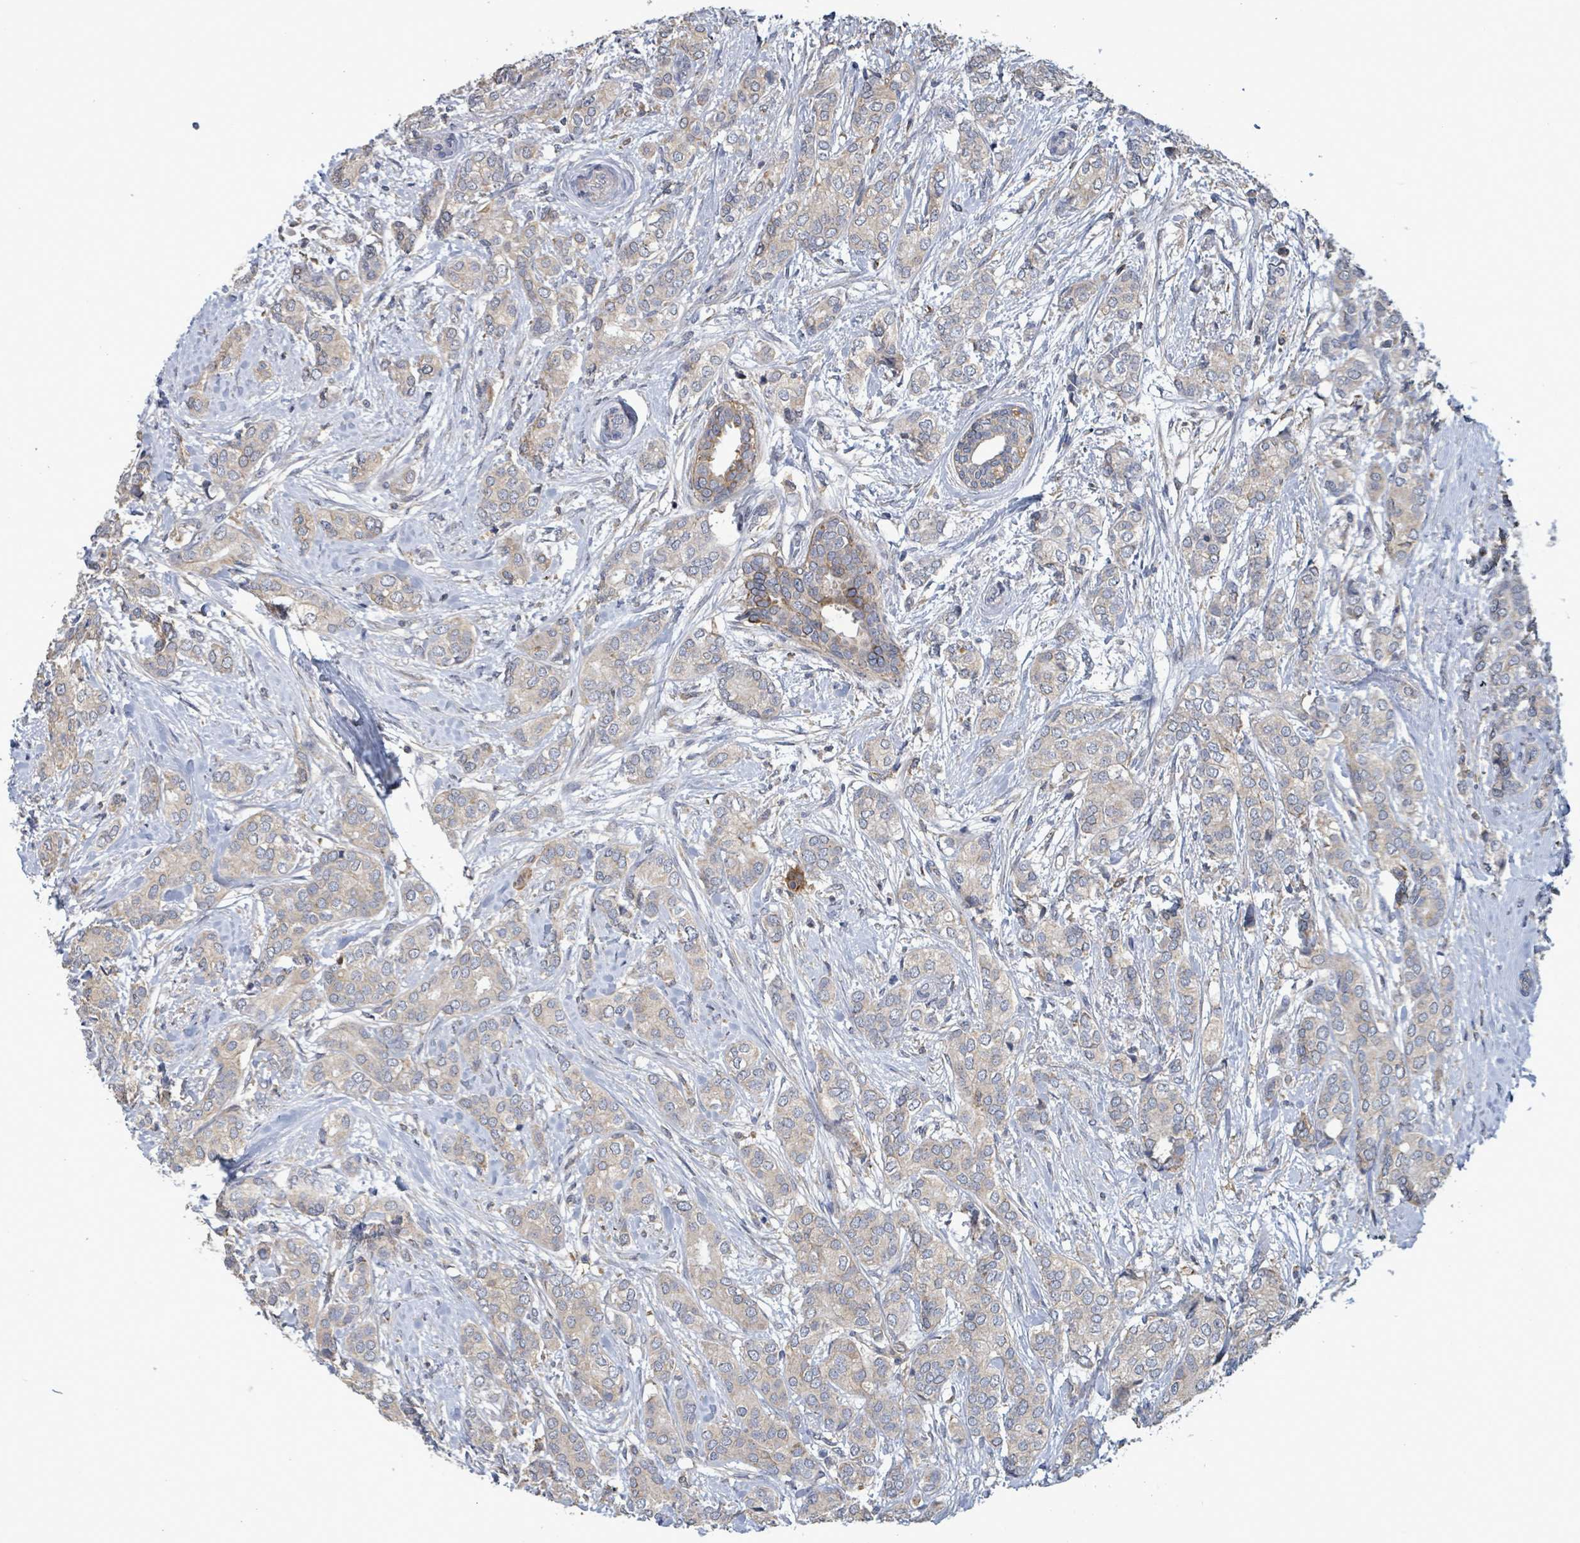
{"staining": {"intensity": "negative", "quantity": "none", "location": "none"}, "tissue": "breast cancer", "cell_type": "Tumor cells", "image_type": "cancer", "snomed": [{"axis": "morphology", "description": "Duct carcinoma"}, {"axis": "topography", "description": "Breast"}], "caption": "Breast cancer (invasive ductal carcinoma) was stained to show a protein in brown. There is no significant staining in tumor cells.", "gene": "PLAAT1", "patient": {"sex": "female", "age": 73}}